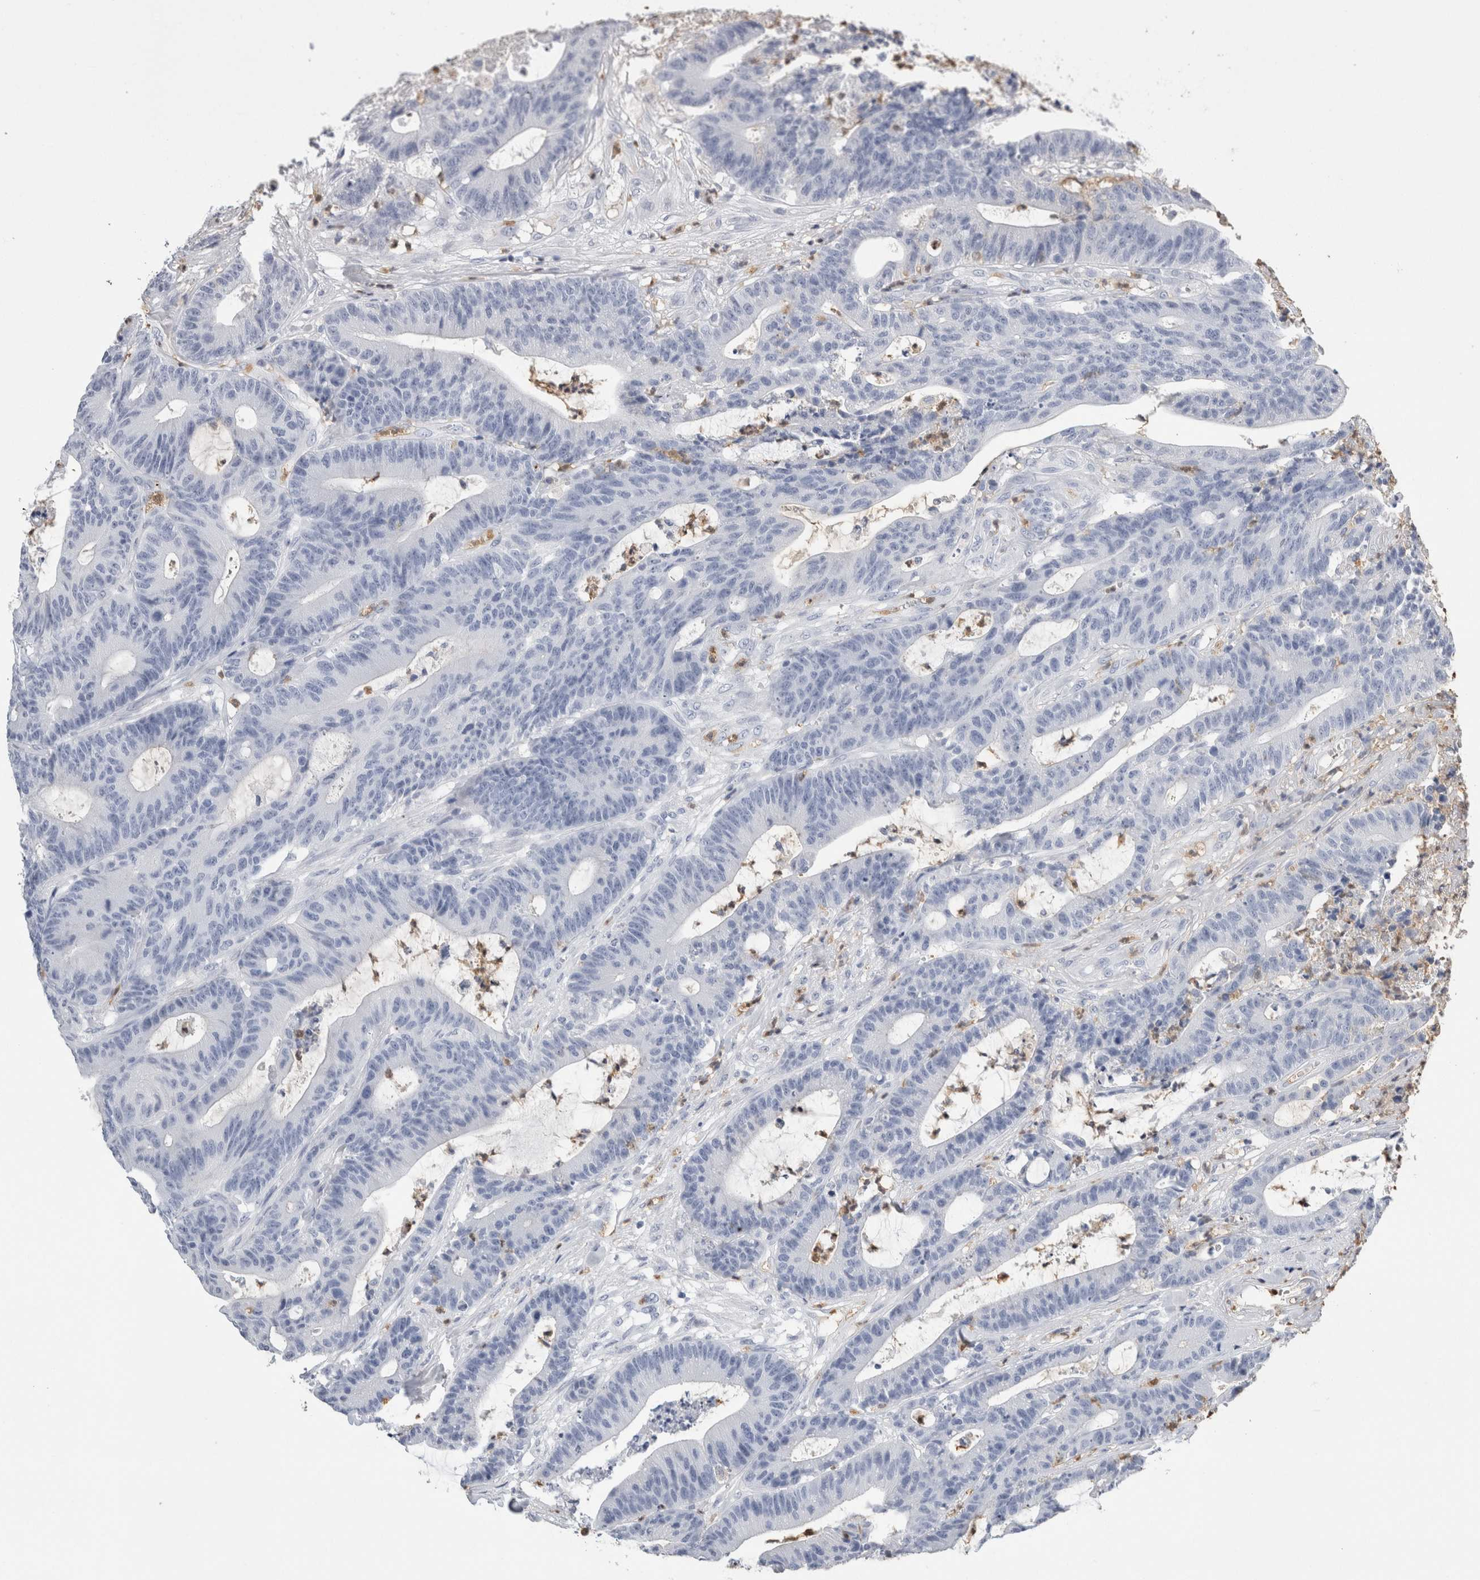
{"staining": {"intensity": "negative", "quantity": "none", "location": "none"}, "tissue": "colorectal cancer", "cell_type": "Tumor cells", "image_type": "cancer", "snomed": [{"axis": "morphology", "description": "Adenocarcinoma, NOS"}, {"axis": "topography", "description": "Colon"}], "caption": "IHC micrograph of neoplastic tissue: colorectal cancer stained with DAB reveals no significant protein staining in tumor cells.", "gene": "S100A12", "patient": {"sex": "female", "age": 84}}